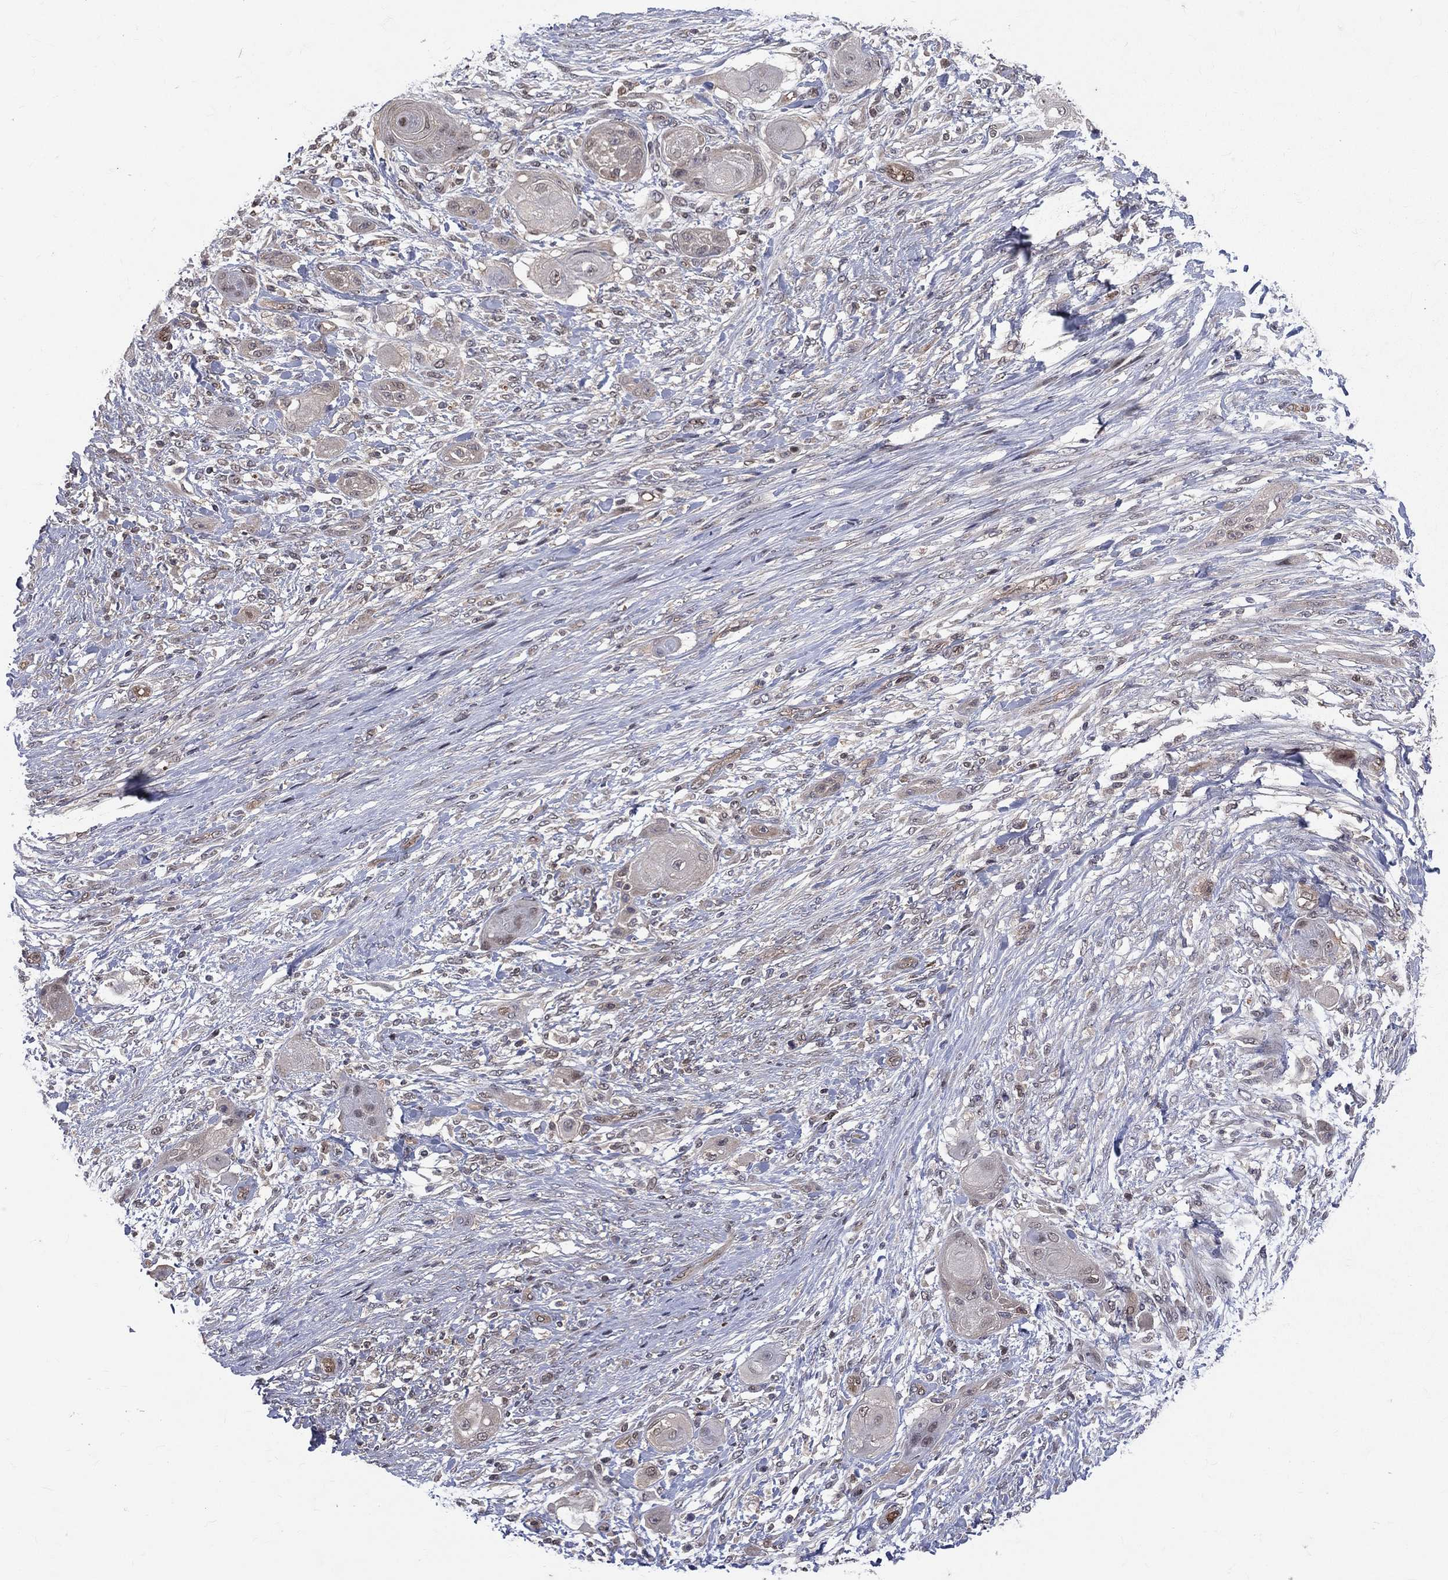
{"staining": {"intensity": "negative", "quantity": "none", "location": "none"}, "tissue": "skin cancer", "cell_type": "Tumor cells", "image_type": "cancer", "snomed": [{"axis": "morphology", "description": "Squamous cell carcinoma, NOS"}, {"axis": "topography", "description": "Skin"}], "caption": "This is an IHC image of human skin squamous cell carcinoma. There is no staining in tumor cells.", "gene": "GMPR2", "patient": {"sex": "male", "age": 62}}